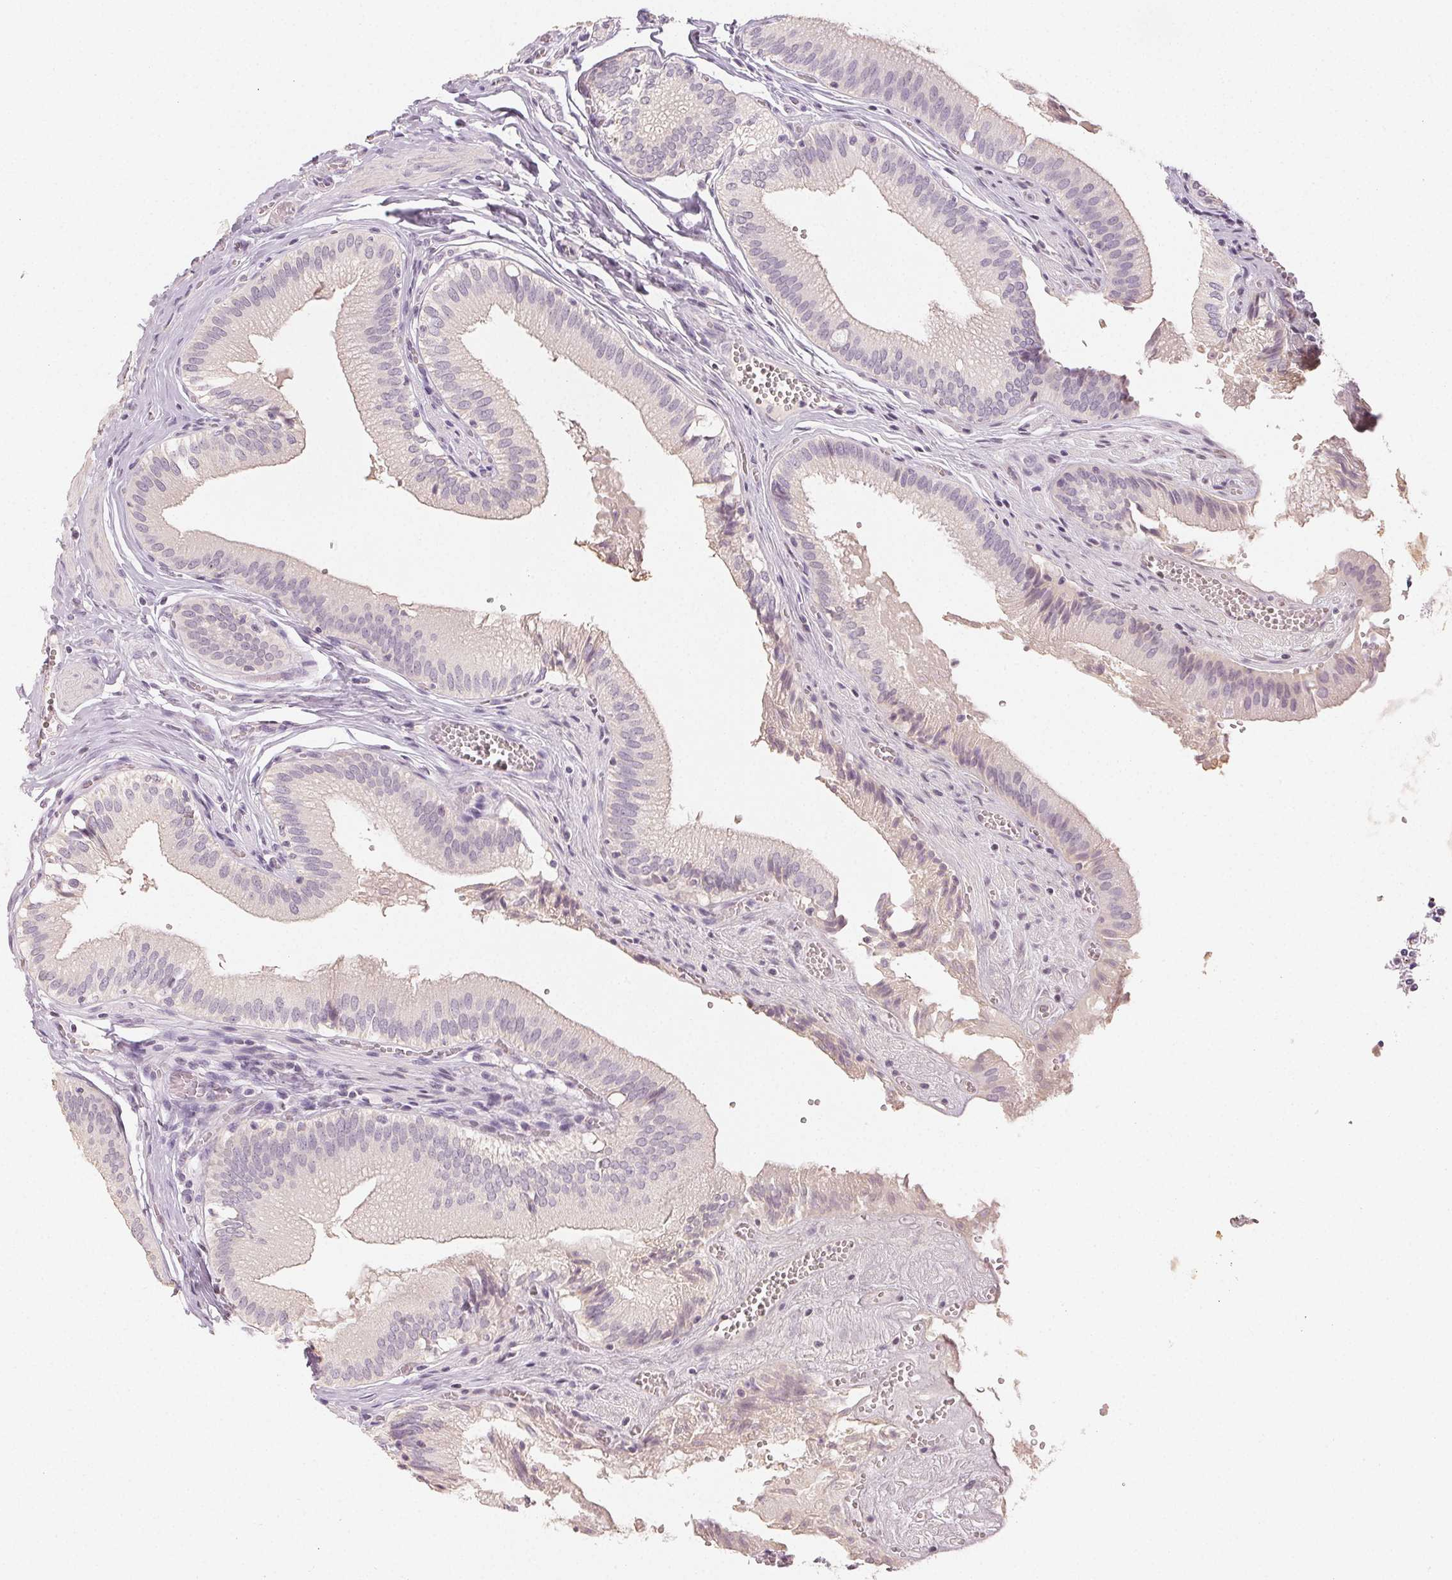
{"staining": {"intensity": "negative", "quantity": "none", "location": "none"}, "tissue": "gallbladder", "cell_type": "Glandular cells", "image_type": "normal", "snomed": [{"axis": "morphology", "description": "Normal tissue, NOS"}, {"axis": "topography", "description": "Gallbladder"}, {"axis": "topography", "description": "Peripheral nerve tissue"}], "caption": "A high-resolution image shows IHC staining of benign gallbladder, which displays no significant staining in glandular cells. (IHC, brightfield microscopy, high magnification).", "gene": "LVRN", "patient": {"sex": "male", "age": 17}}